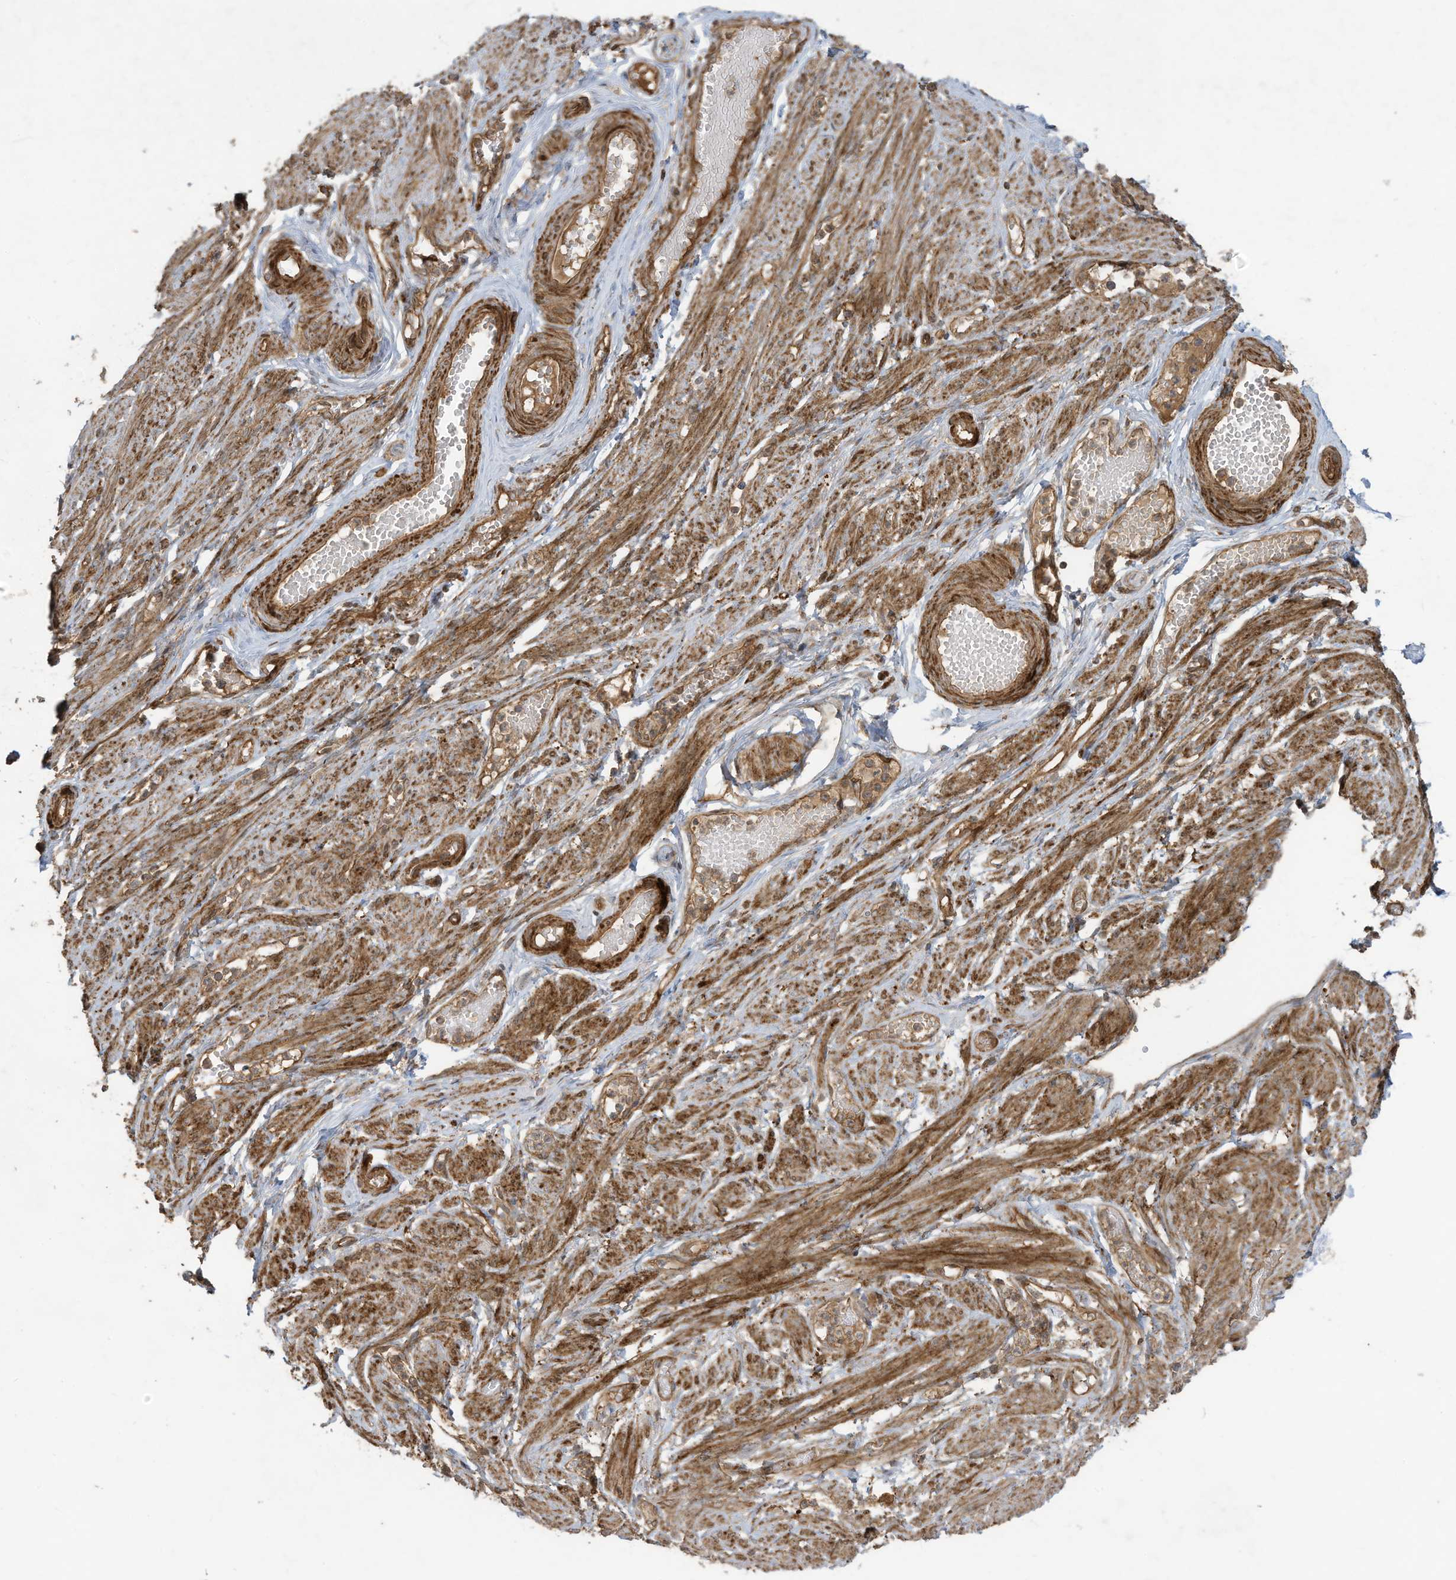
{"staining": {"intensity": "negative", "quantity": "none", "location": "none"}, "tissue": "adipose tissue", "cell_type": "Adipocytes", "image_type": "normal", "snomed": [{"axis": "morphology", "description": "Normal tissue, NOS"}, {"axis": "topography", "description": "Smooth muscle"}, {"axis": "topography", "description": "Peripheral nerve tissue"}], "caption": "An immunohistochemistry histopathology image of unremarkable adipose tissue is shown. There is no staining in adipocytes of adipose tissue.", "gene": "DDIT4", "patient": {"sex": "female", "age": 39}}